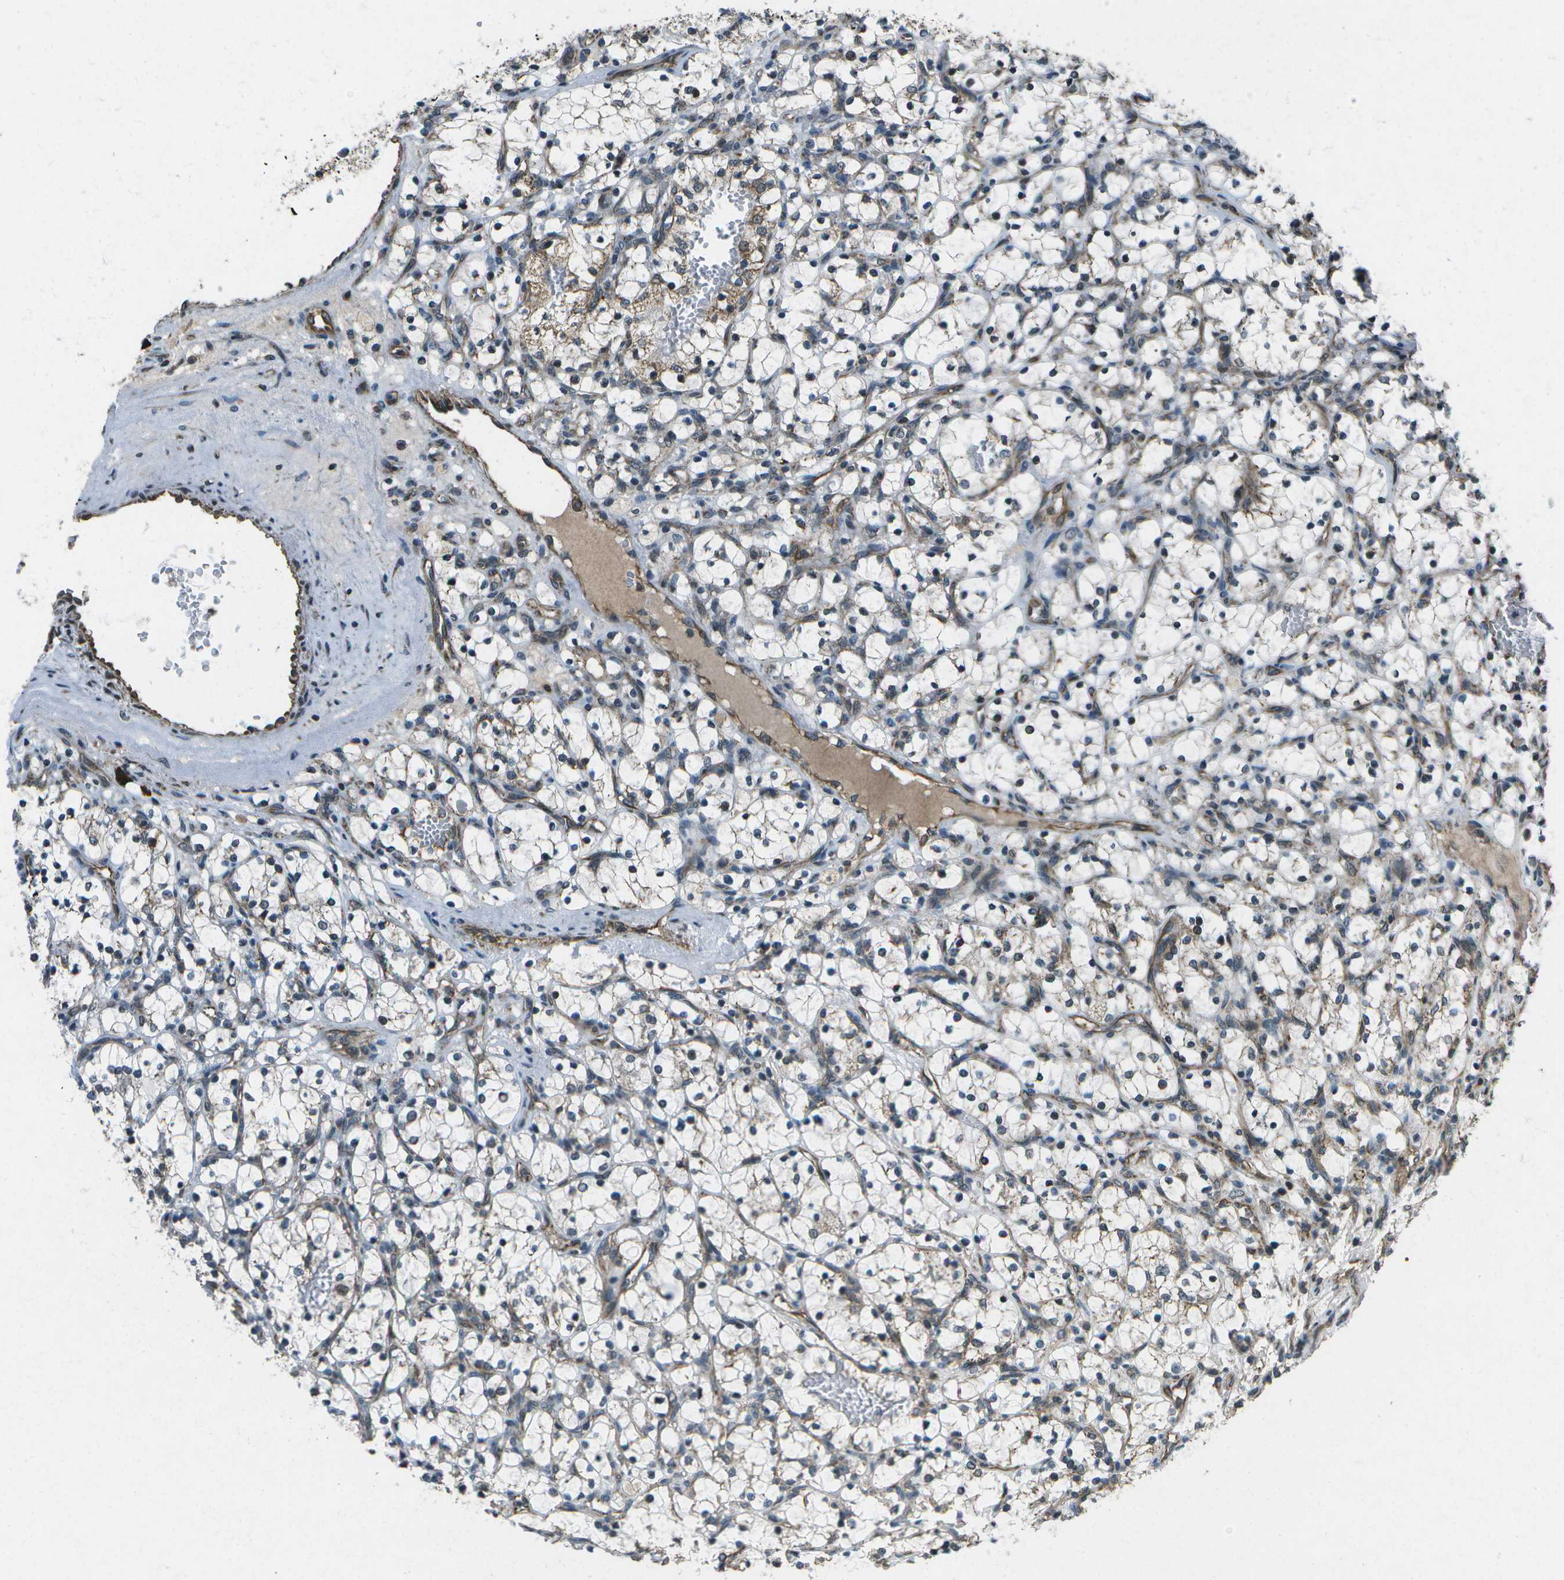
{"staining": {"intensity": "weak", "quantity": "<25%", "location": "cytoplasmic/membranous"}, "tissue": "renal cancer", "cell_type": "Tumor cells", "image_type": "cancer", "snomed": [{"axis": "morphology", "description": "Adenocarcinoma, NOS"}, {"axis": "topography", "description": "Kidney"}], "caption": "The IHC histopathology image has no significant staining in tumor cells of renal adenocarcinoma tissue. (Immunohistochemistry (ihc), brightfield microscopy, high magnification).", "gene": "EIF2AK1", "patient": {"sex": "female", "age": 69}}